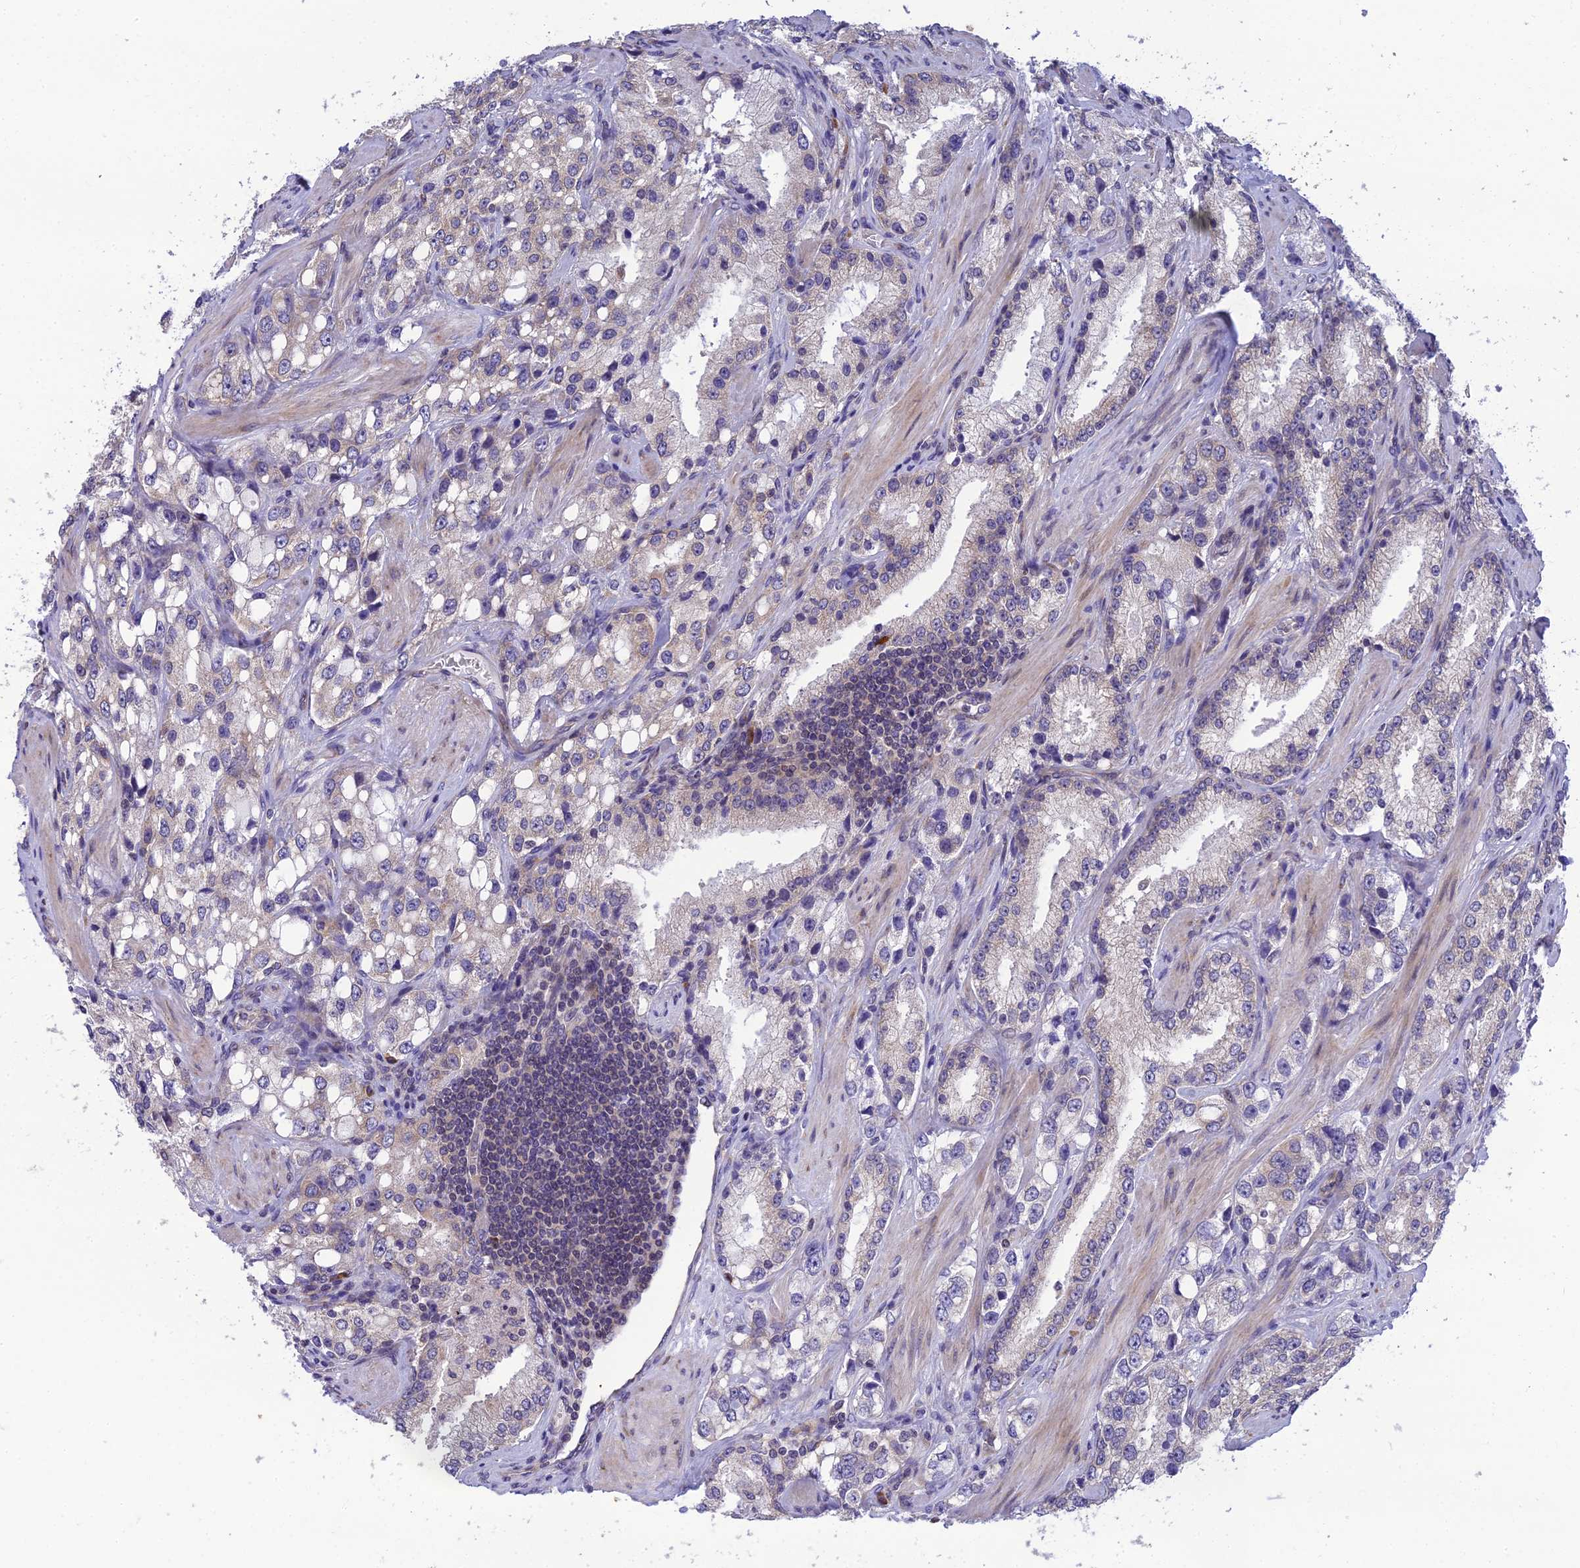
{"staining": {"intensity": "negative", "quantity": "none", "location": "none"}, "tissue": "prostate cancer", "cell_type": "Tumor cells", "image_type": "cancer", "snomed": [{"axis": "morphology", "description": "Adenocarcinoma, High grade"}, {"axis": "topography", "description": "Prostate"}], "caption": "Immunohistochemical staining of human prostate cancer (adenocarcinoma (high-grade)) exhibits no significant expression in tumor cells.", "gene": "CLCN7", "patient": {"sex": "male", "age": 66}}